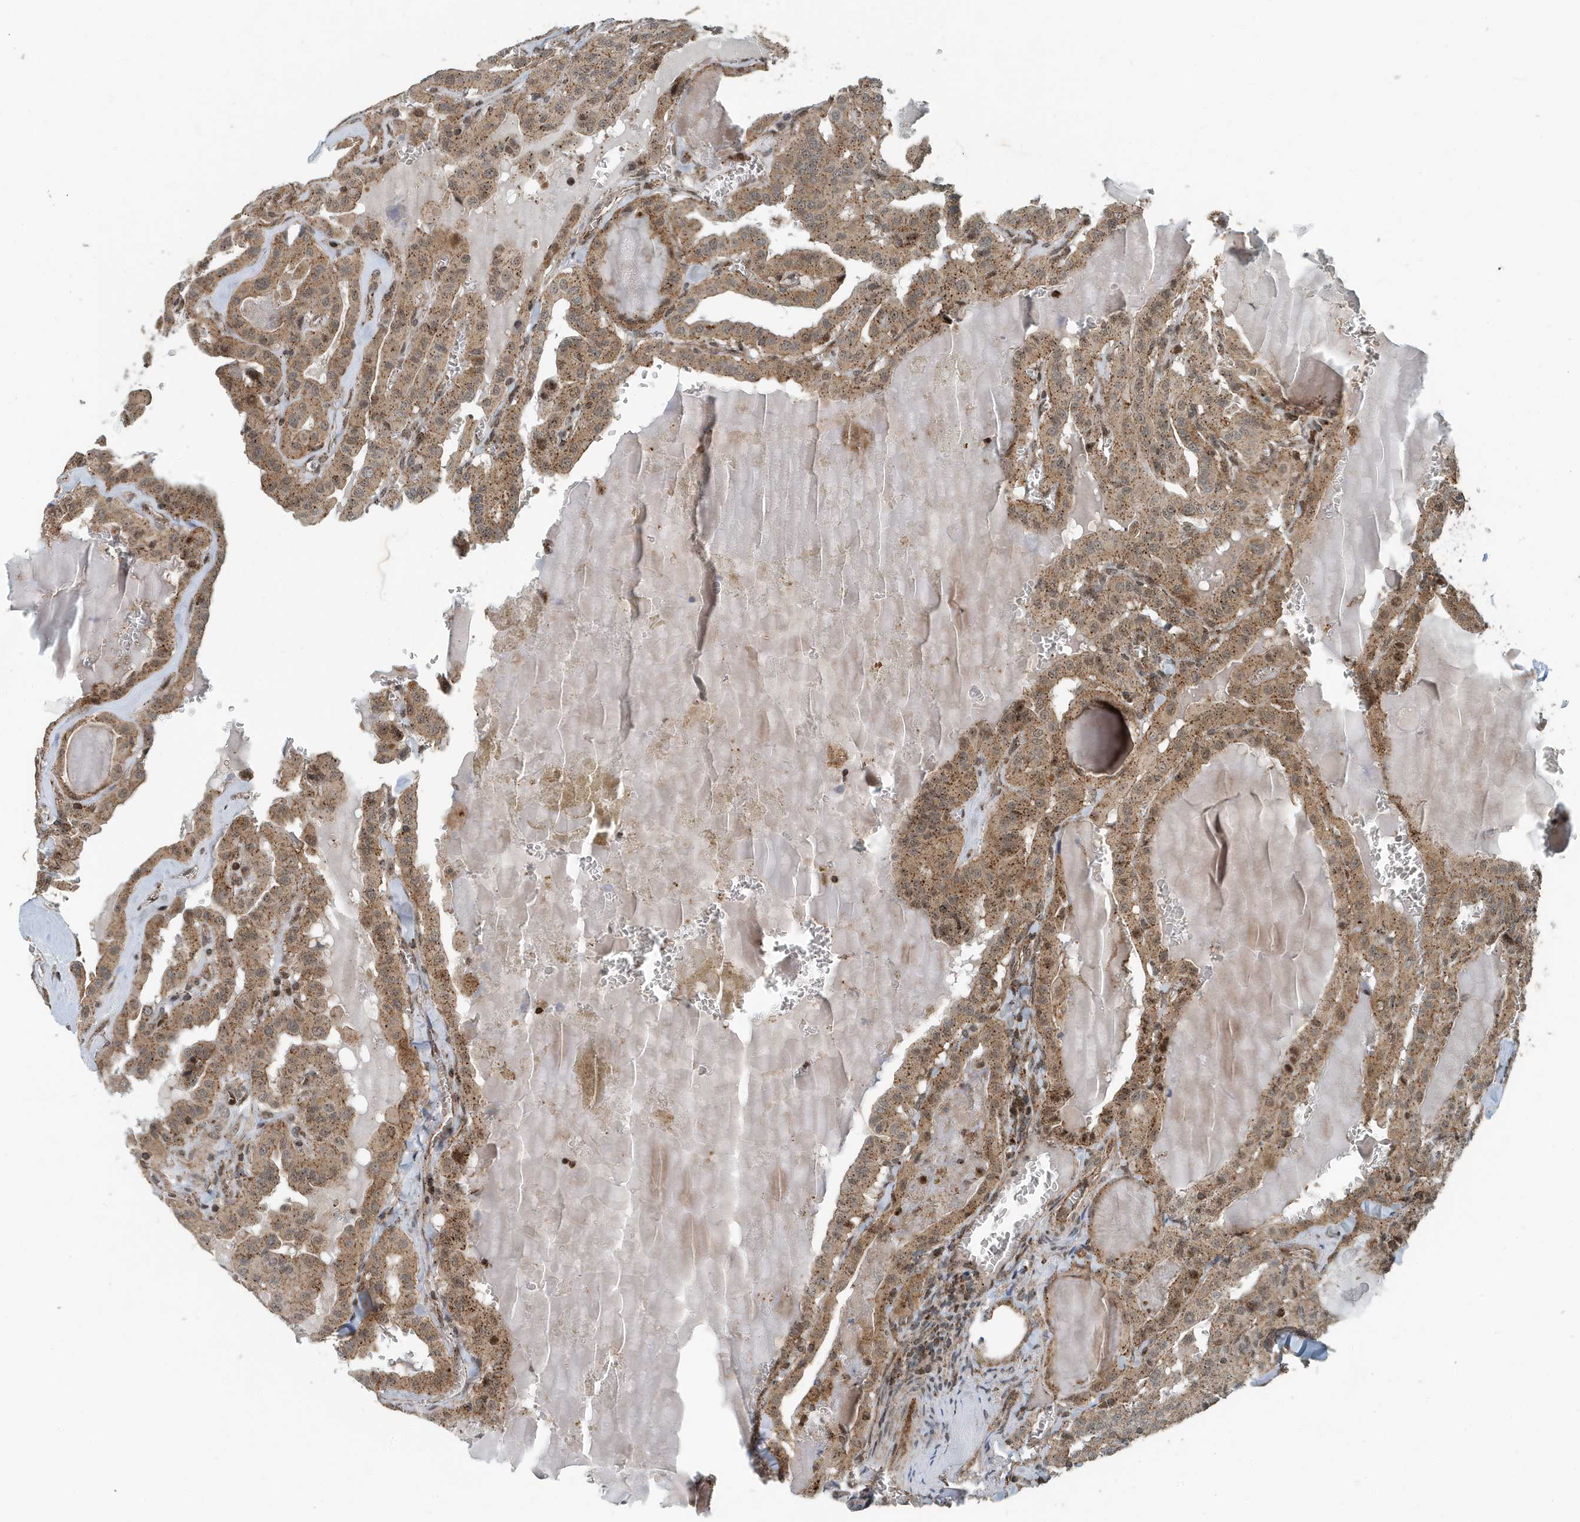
{"staining": {"intensity": "moderate", "quantity": ">75%", "location": "cytoplasmic/membranous"}, "tissue": "thyroid cancer", "cell_type": "Tumor cells", "image_type": "cancer", "snomed": [{"axis": "morphology", "description": "Papillary adenocarcinoma, NOS"}, {"axis": "topography", "description": "Thyroid gland"}], "caption": "The micrograph demonstrates immunohistochemical staining of thyroid cancer. There is moderate cytoplasmic/membranous expression is present in about >75% of tumor cells. The protein of interest is shown in brown color, while the nuclei are stained blue.", "gene": "KIF15", "patient": {"sex": "male", "age": 52}}